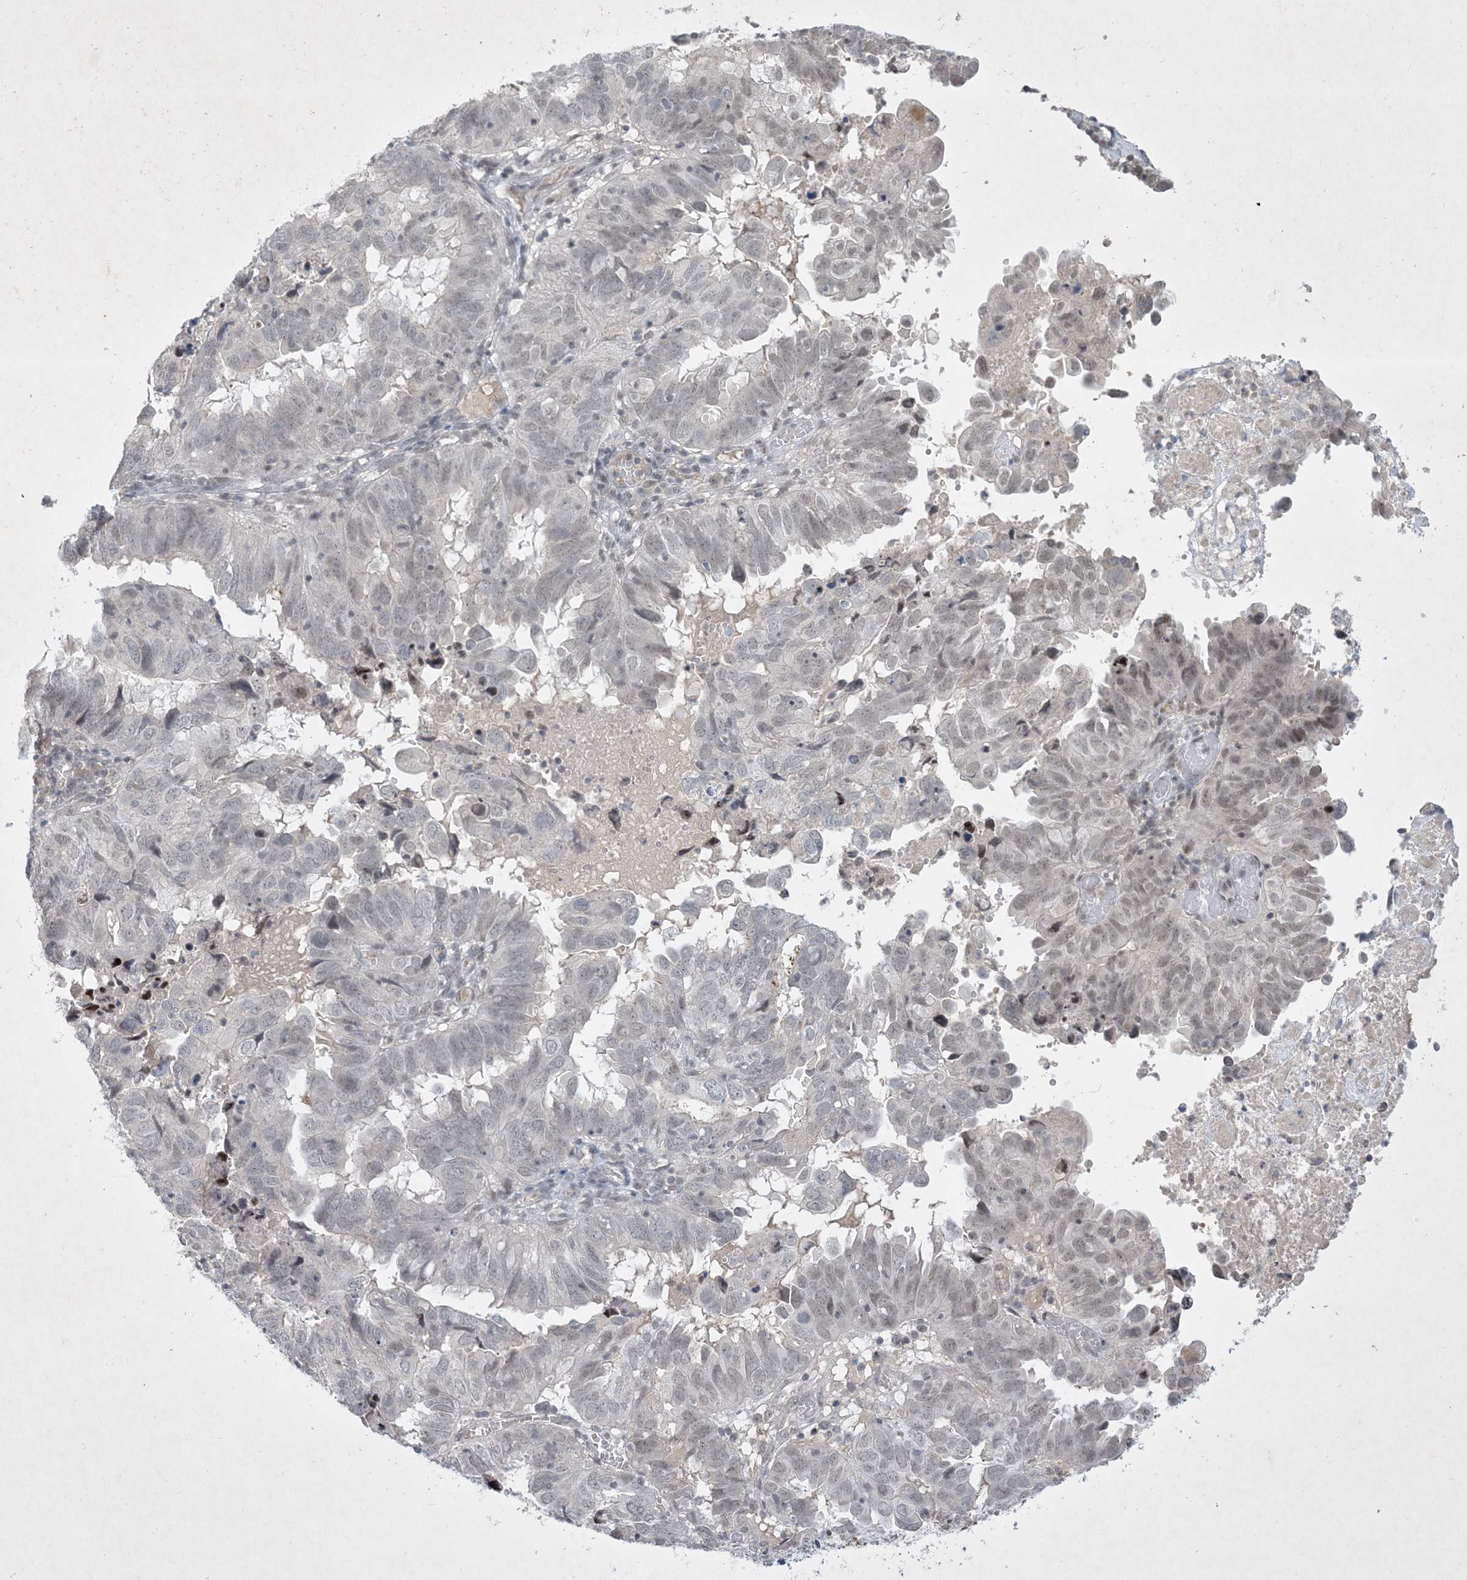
{"staining": {"intensity": "weak", "quantity": "<25%", "location": "nuclear"}, "tissue": "endometrial cancer", "cell_type": "Tumor cells", "image_type": "cancer", "snomed": [{"axis": "morphology", "description": "Adenocarcinoma, NOS"}, {"axis": "topography", "description": "Uterus"}], "caption": "An immunohistochemistry image of endometrial adenocarcinoma is shown. There is no staining in tumor cells of endometrial adenocarcinoma.", "gene": "ZNF674", "patient": {"sex": "female", "age": 77}}